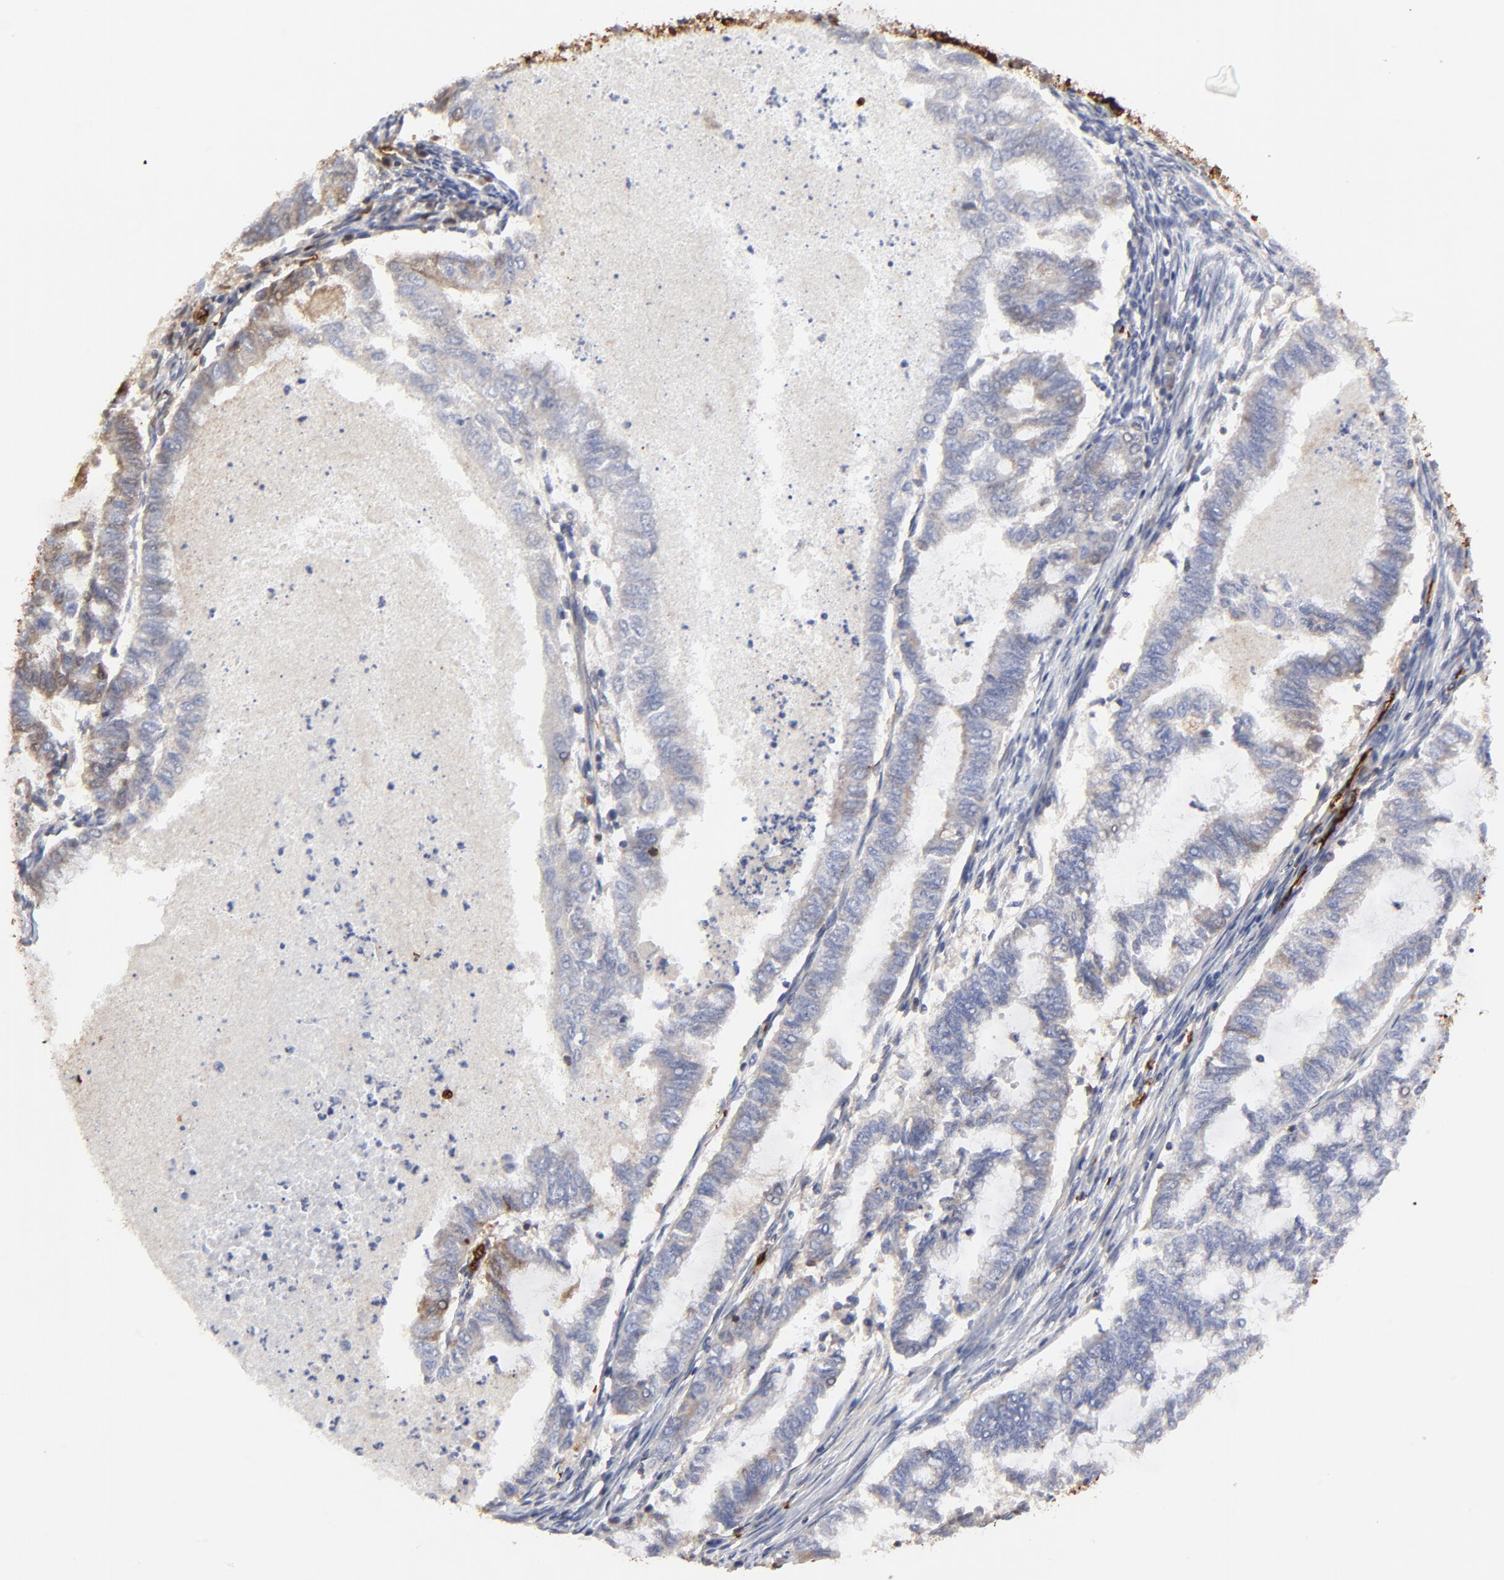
{"staining": {"intensity": "weak", "quantity": "<25%", "location": "cytoplasmic/membranous"}, "tissue": "endometrial cancer", "cell_type": "Tumor cells", "image_type": "cancer", "snomed": [{"axis": "morphology", "description": "Adenocarcinoma, NOS"}, {"axis": "topography", "description": "Endometrium"}], "caption": "Immunohistochemistry micrograph of neoplastic tissue: human endometrial cancer (adenocarcinoma) stained with DAB displays no significant protein expression in tumor cells.", "gene": "PAG1", "patient": {"sex": "female", "age": 79}}